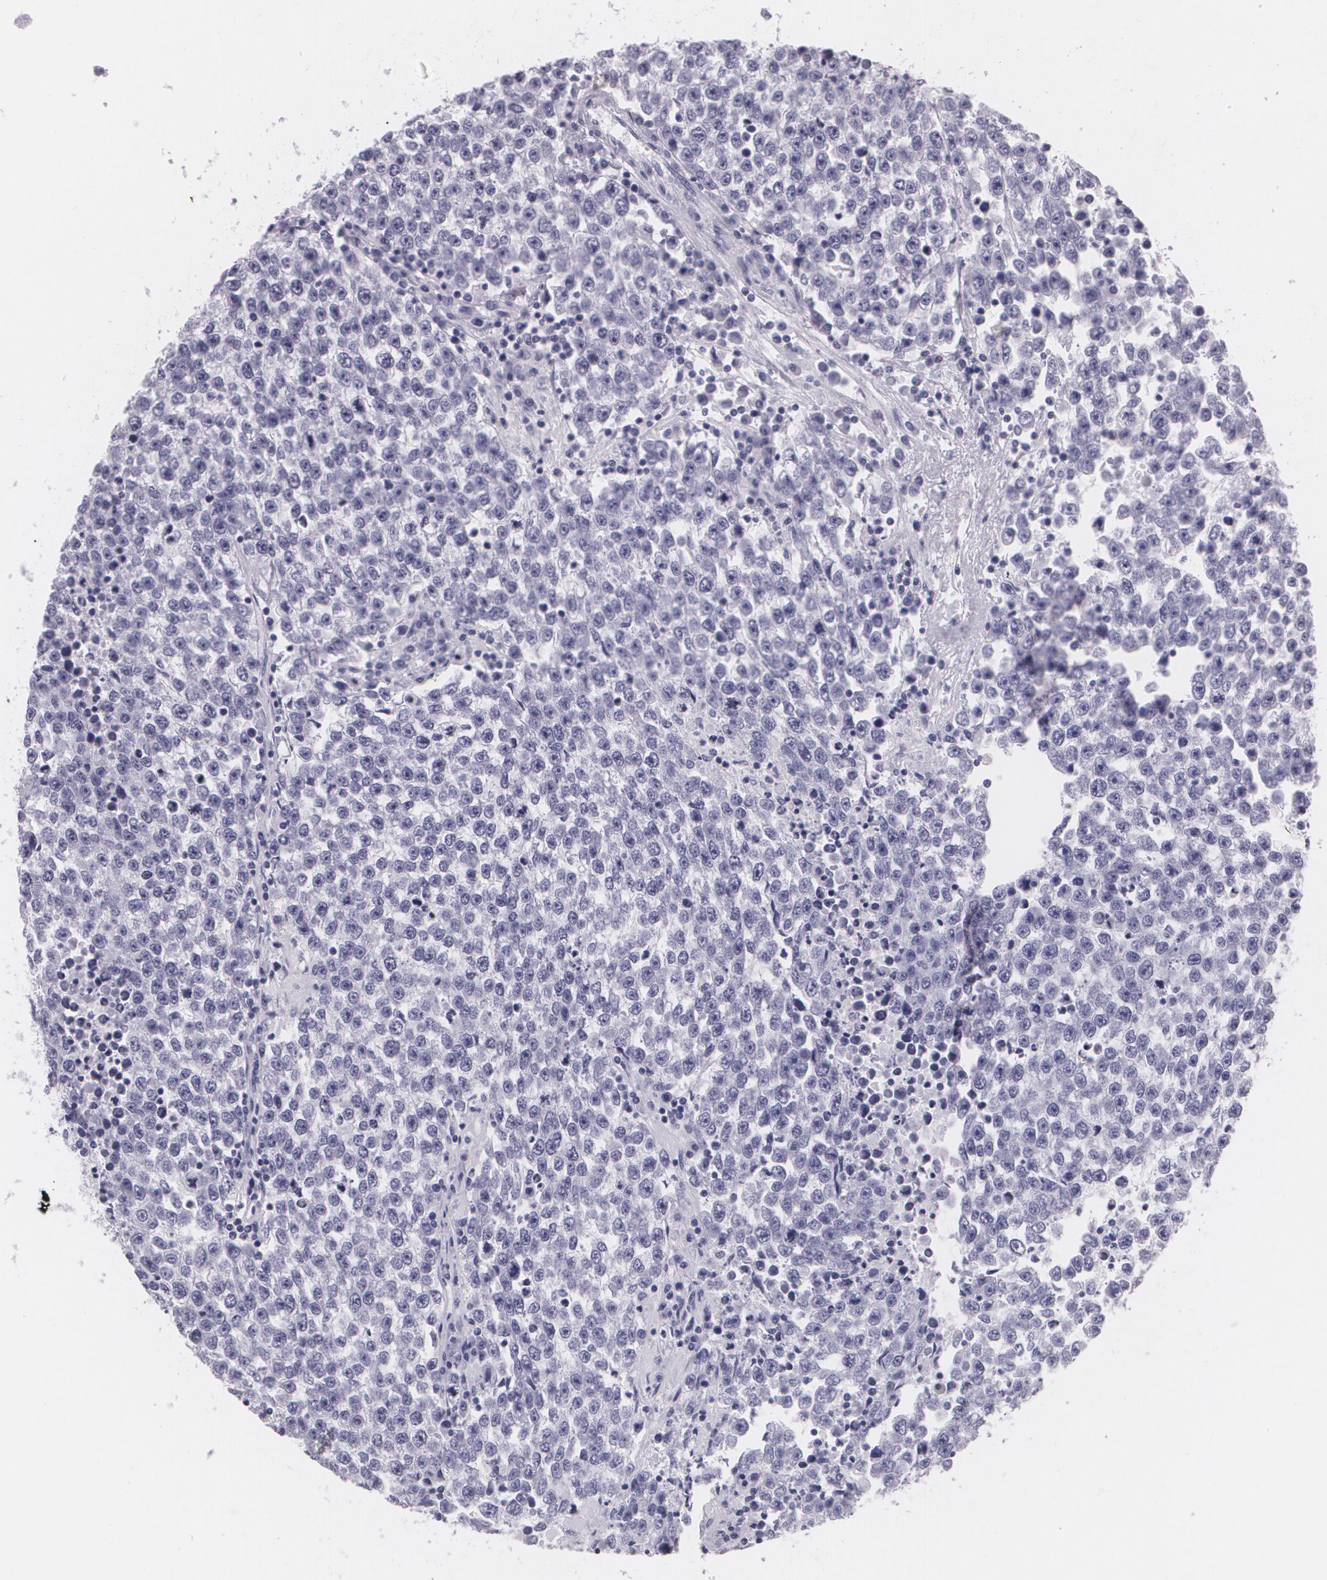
{"staining": {"intensity": "negative", "quantity": "none", "location": "none"}, "tissue": "testis cancer", "cell_type": "Tumor cells", "image_type": "cancer", "snomed": [{"axis": "morphology", "description": "Seminoma, NOS"}, {"axis": "topography", "description": "Testis"}], "caption": "DAB immunohistochemical staining of testis seminoma displays no significant staining in tumor cells.", "gene": "DLG4", "patient": {"sex": "male", "age": 36}}